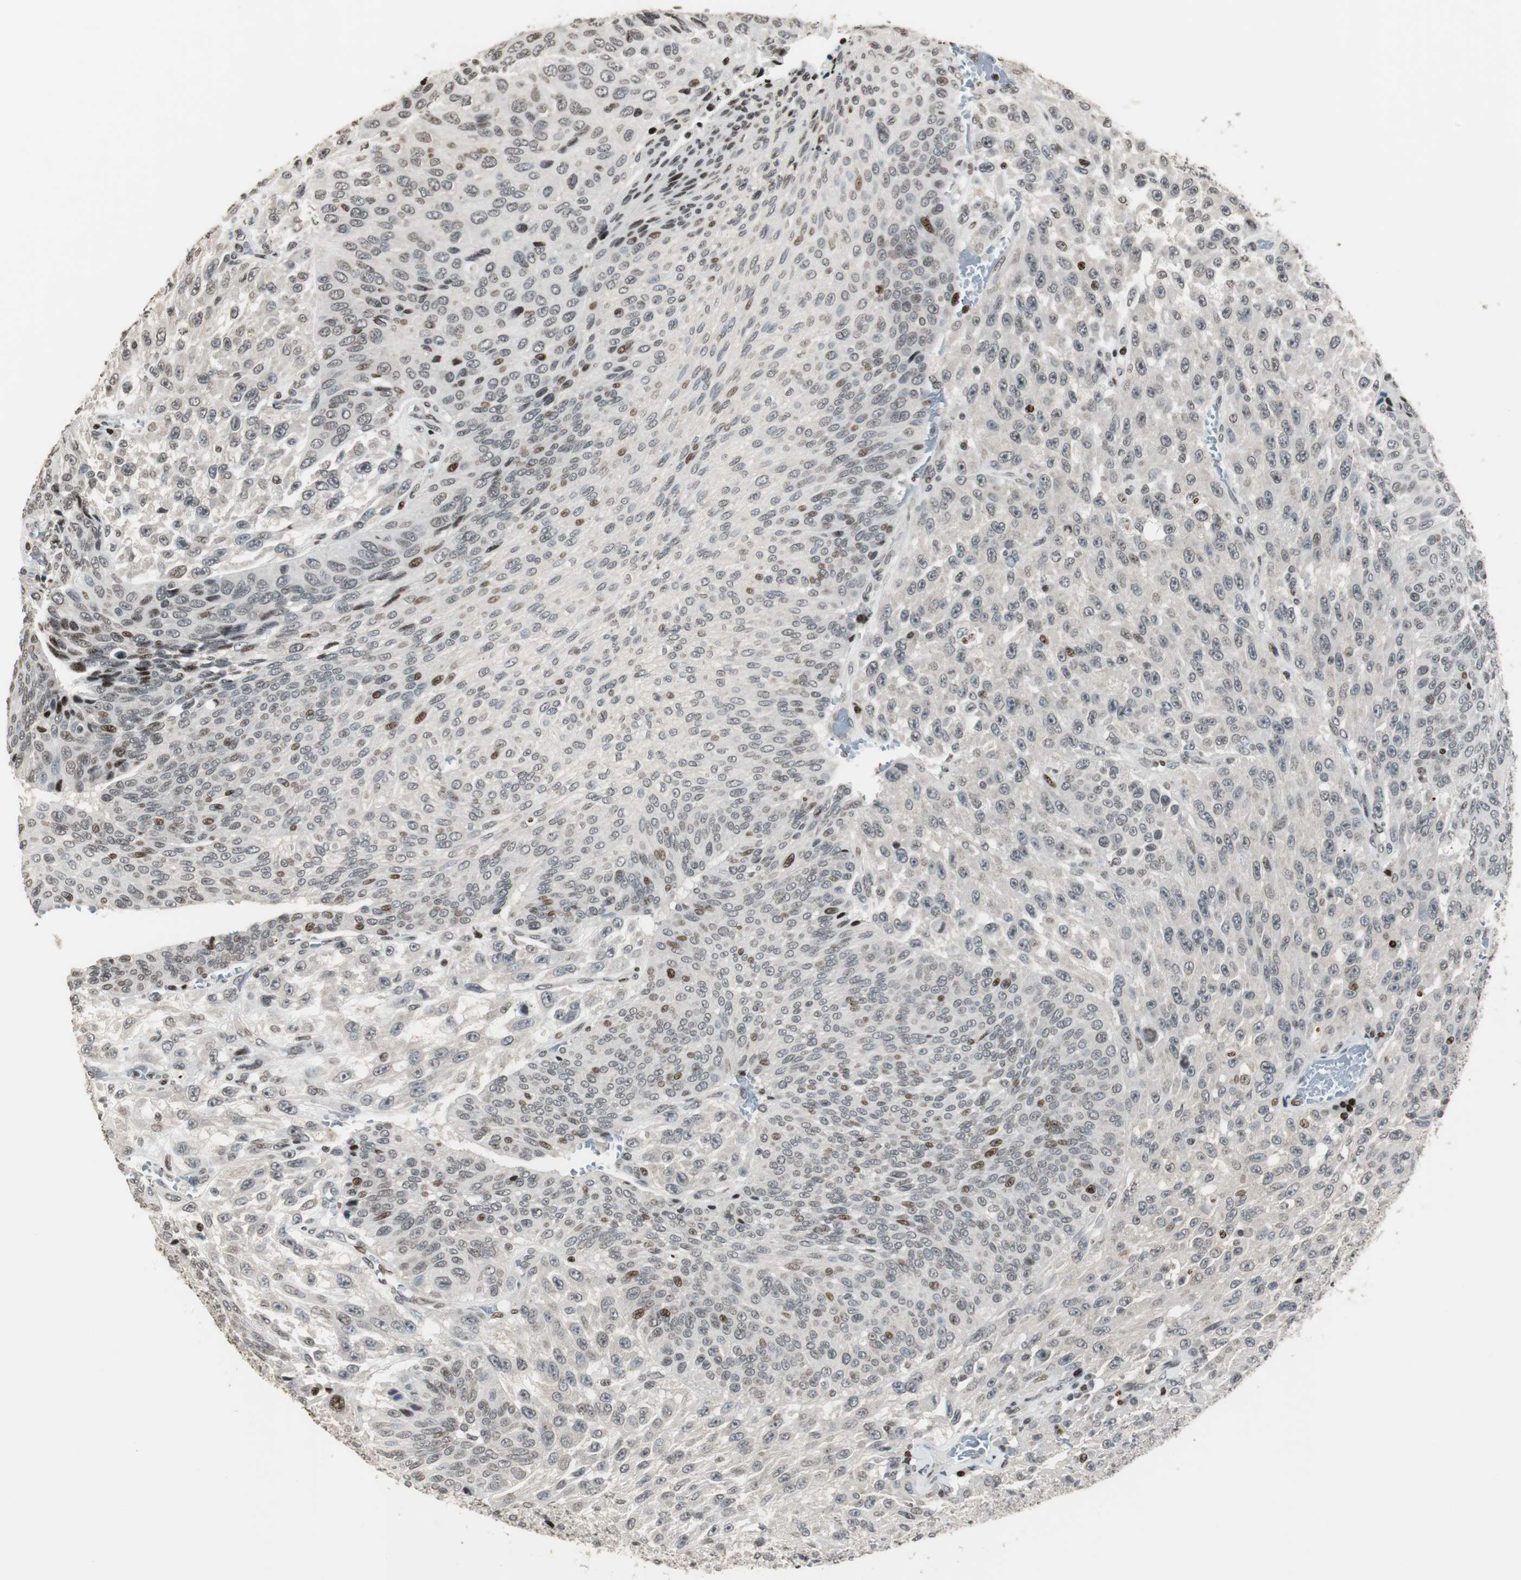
{"staining": {"intensity": "moderate", "quantity": "<25%", "location": "nuclear"}, "tissue": "urothelial cancer", "cell_type": "Tumor cells", "image_type": "cancer", "snomed": [{"axis": "morphology", "description": "Urothelial carcinoma, High grade"}, {"axis": "topography", "description": "Urinary bladder"}], "caption": "The histopathology image demonstrates staining of urothelial cancer, revealing moderate nuclear protein positivity (brown color) within tumor cells.", "gene": "PAXIP1", "patient": {"sex": "male", "age": 66}}